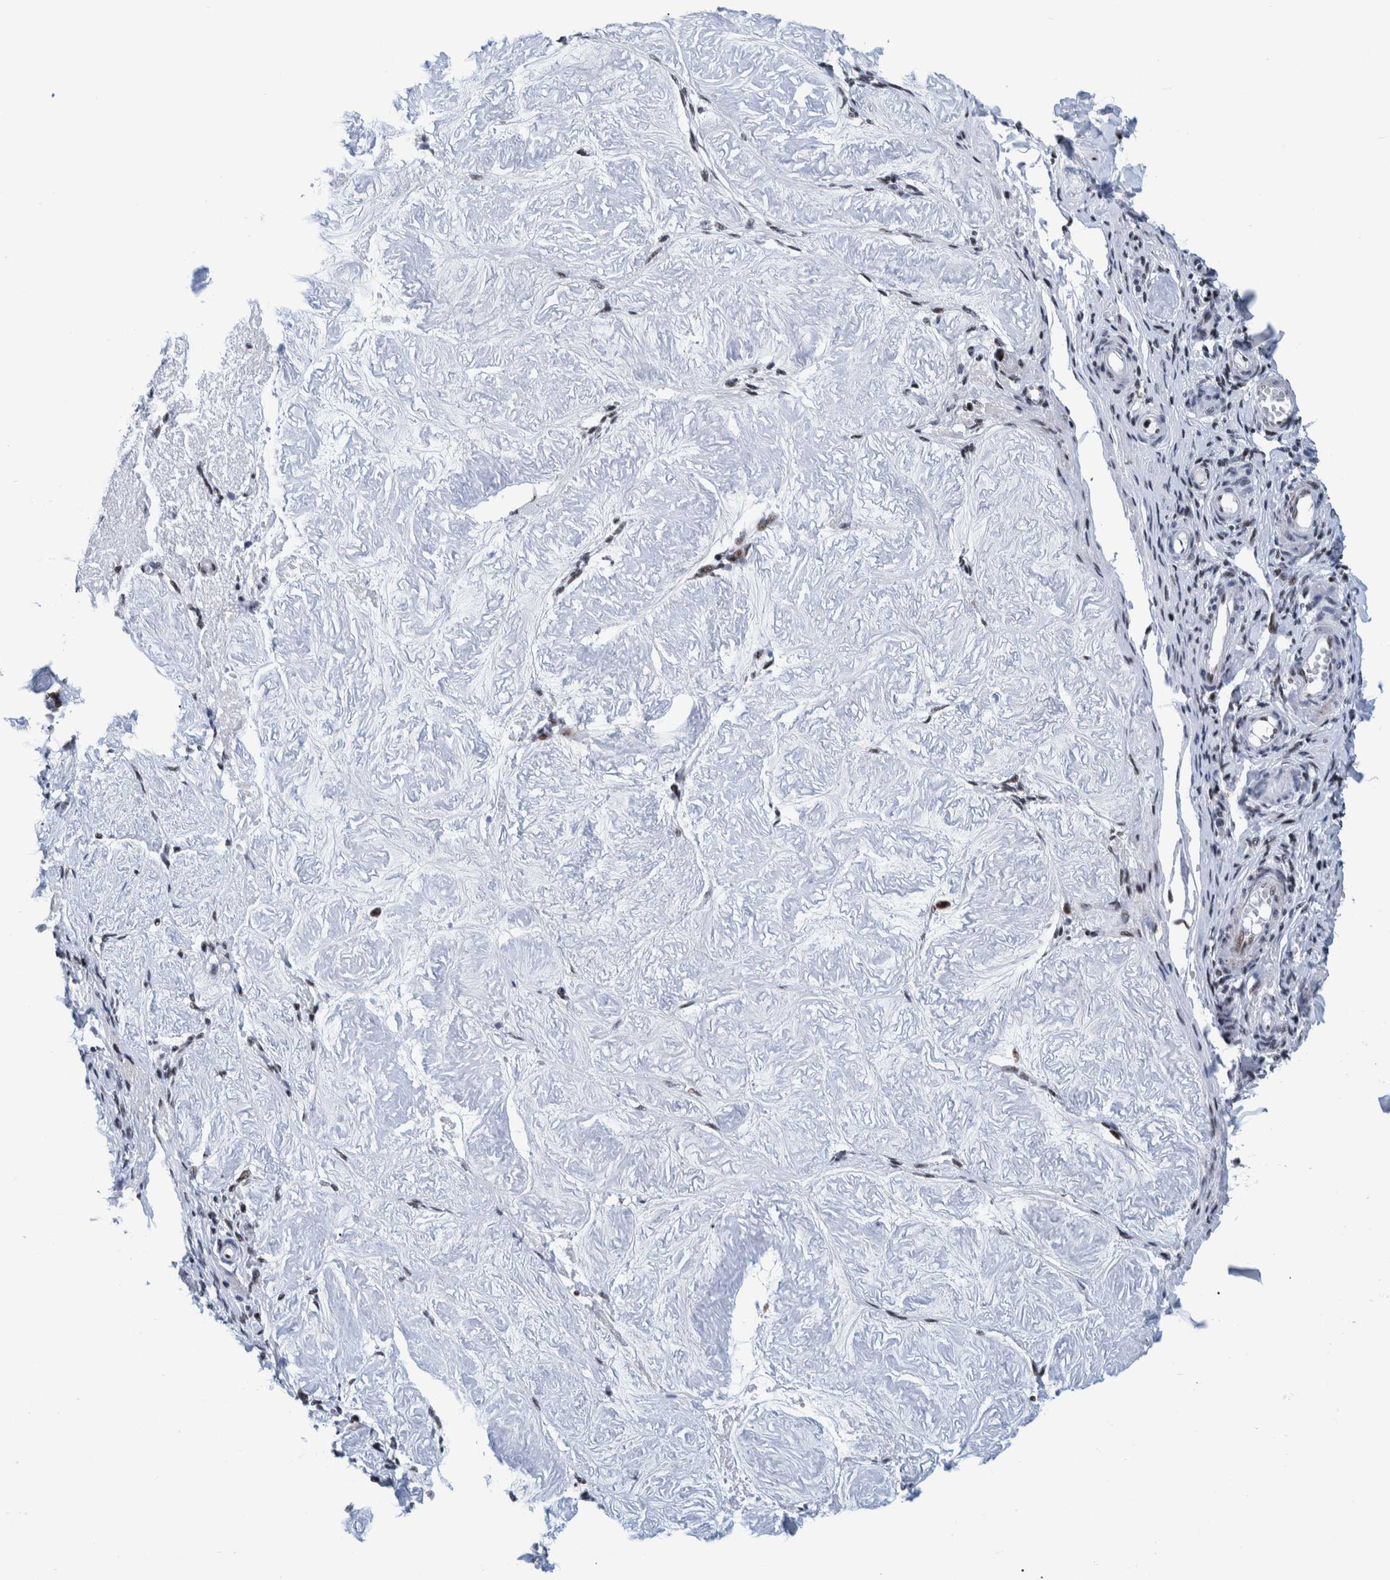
{"staining": {"intensity": "strong", "quantity": ">75%", "location": "nuclear"}, "tissue": "adipose tissue", "cell_type": "Adipocytes", "image_type": "normal", "snomed": [{"axis": "morphology", "description": "Normal tissue, NOS"}, {"axis": "topography", "description": "Vascular tissue"}, {"axis": "topography", "description": "Fallopian tube"}, {"axis": "topography", "description": "Ovary"}], "caption": "DAB (3,3'-diaminobenzidine) immunohistochemical staining of unremarkable adipose tissue displays strong nuclear protein staining in about >75% of adipocytes. (Brightfield microscopy of DAB IHC at high magnification).", "gene": "EFTUD2", "patient": {"sex": "female", "age": 67}}